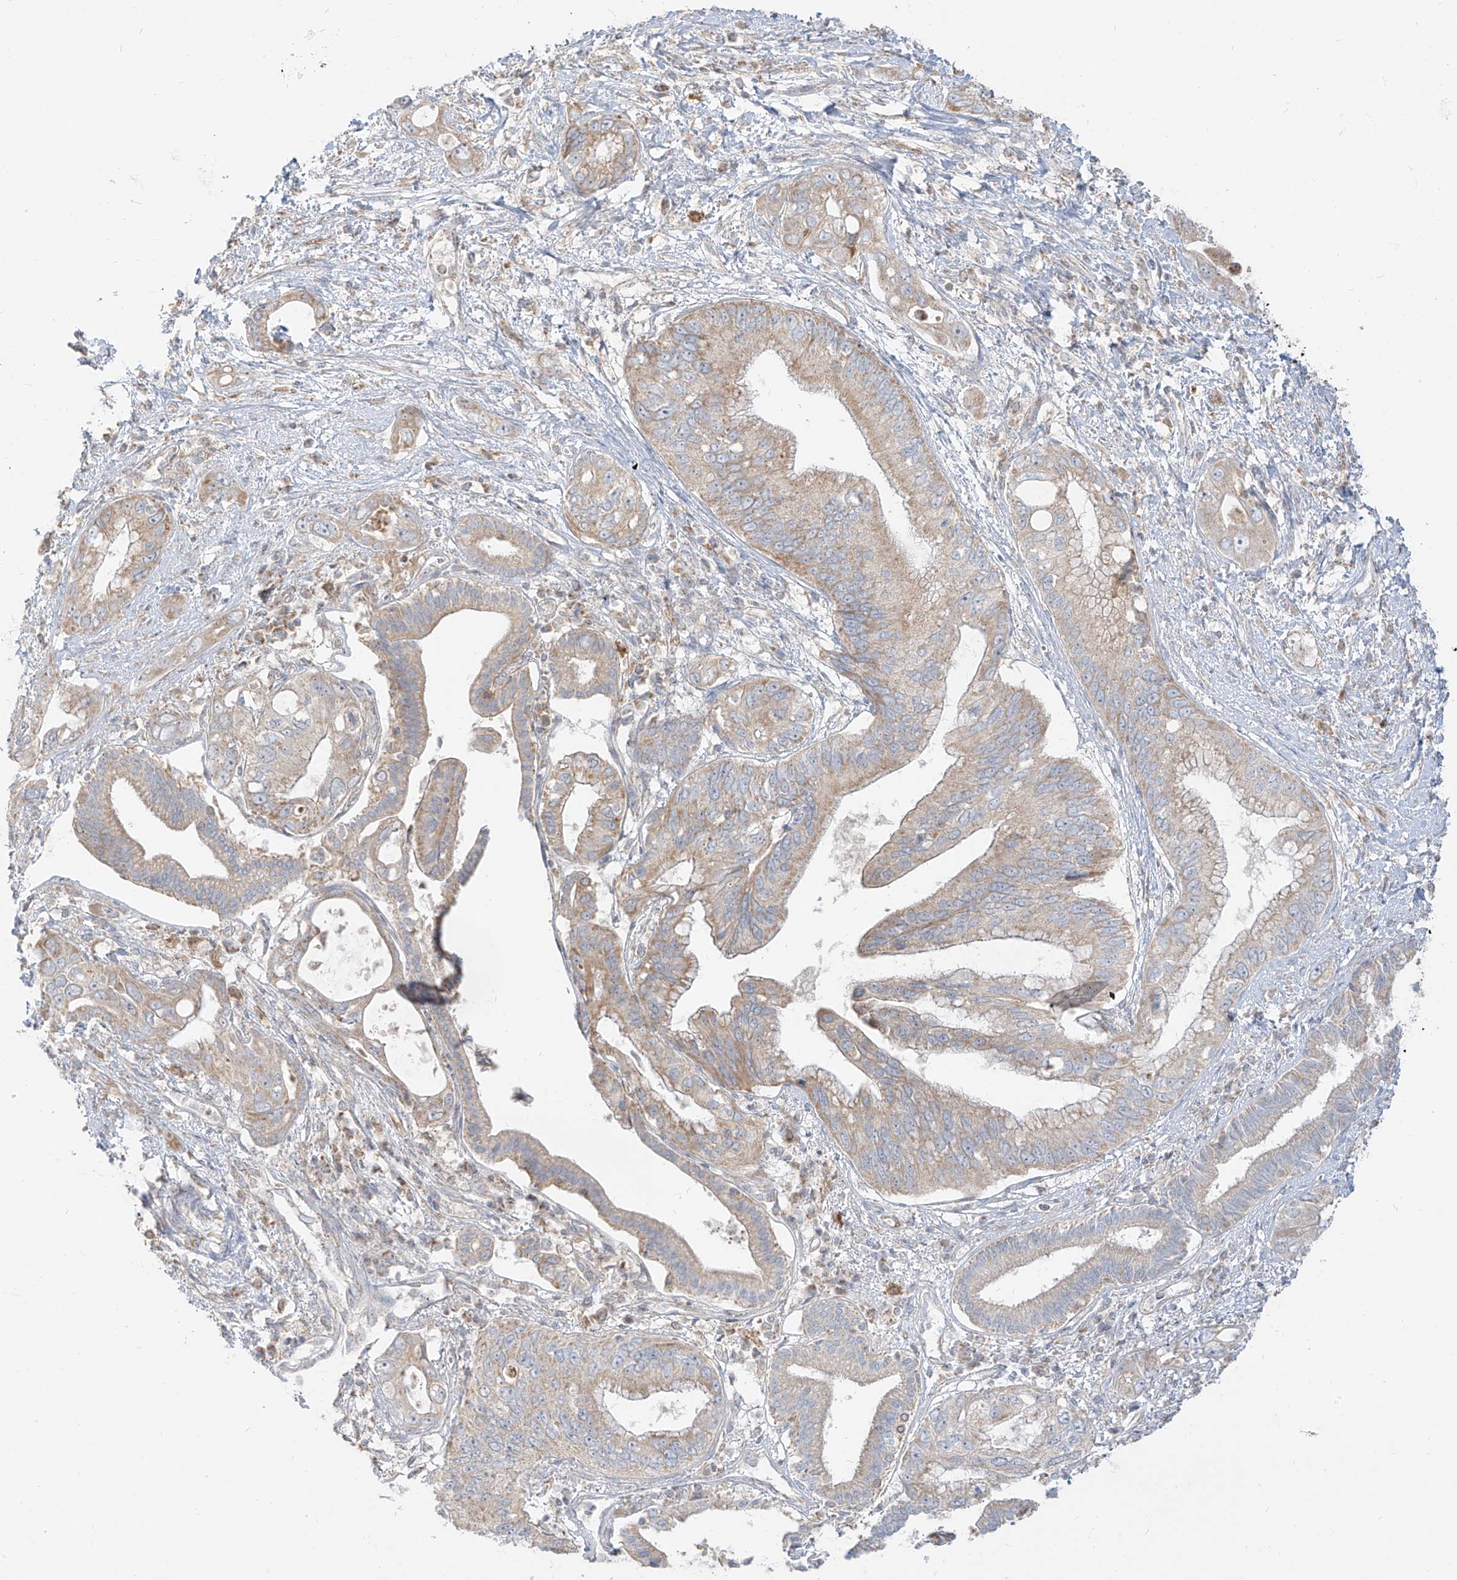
{"staining": {"intensity": "weak", "quantity": ">75%", "location": "cytoplasmic/membranous"}, "tissue": "pancreatic cancer", "cell_type": "Tumor cells", "image_type": "cancer", "snomed": [{"axis": "morphology", "description": "Inflammation, NOS"}, {"axis": "morphology", "description": "Adenocarcinoma, NOS"}, {"axis": "topography", "description": "Pancreas"}], "caption": "About >75% of tumor cells in pancreatic adenocarcinoma demonstrate weak cytoplasmic/membranous protein staining as visualized by brown immunohistochemical staining.", "gene": "ZIM3", "patient": {"sex": "female", "age": 56}}